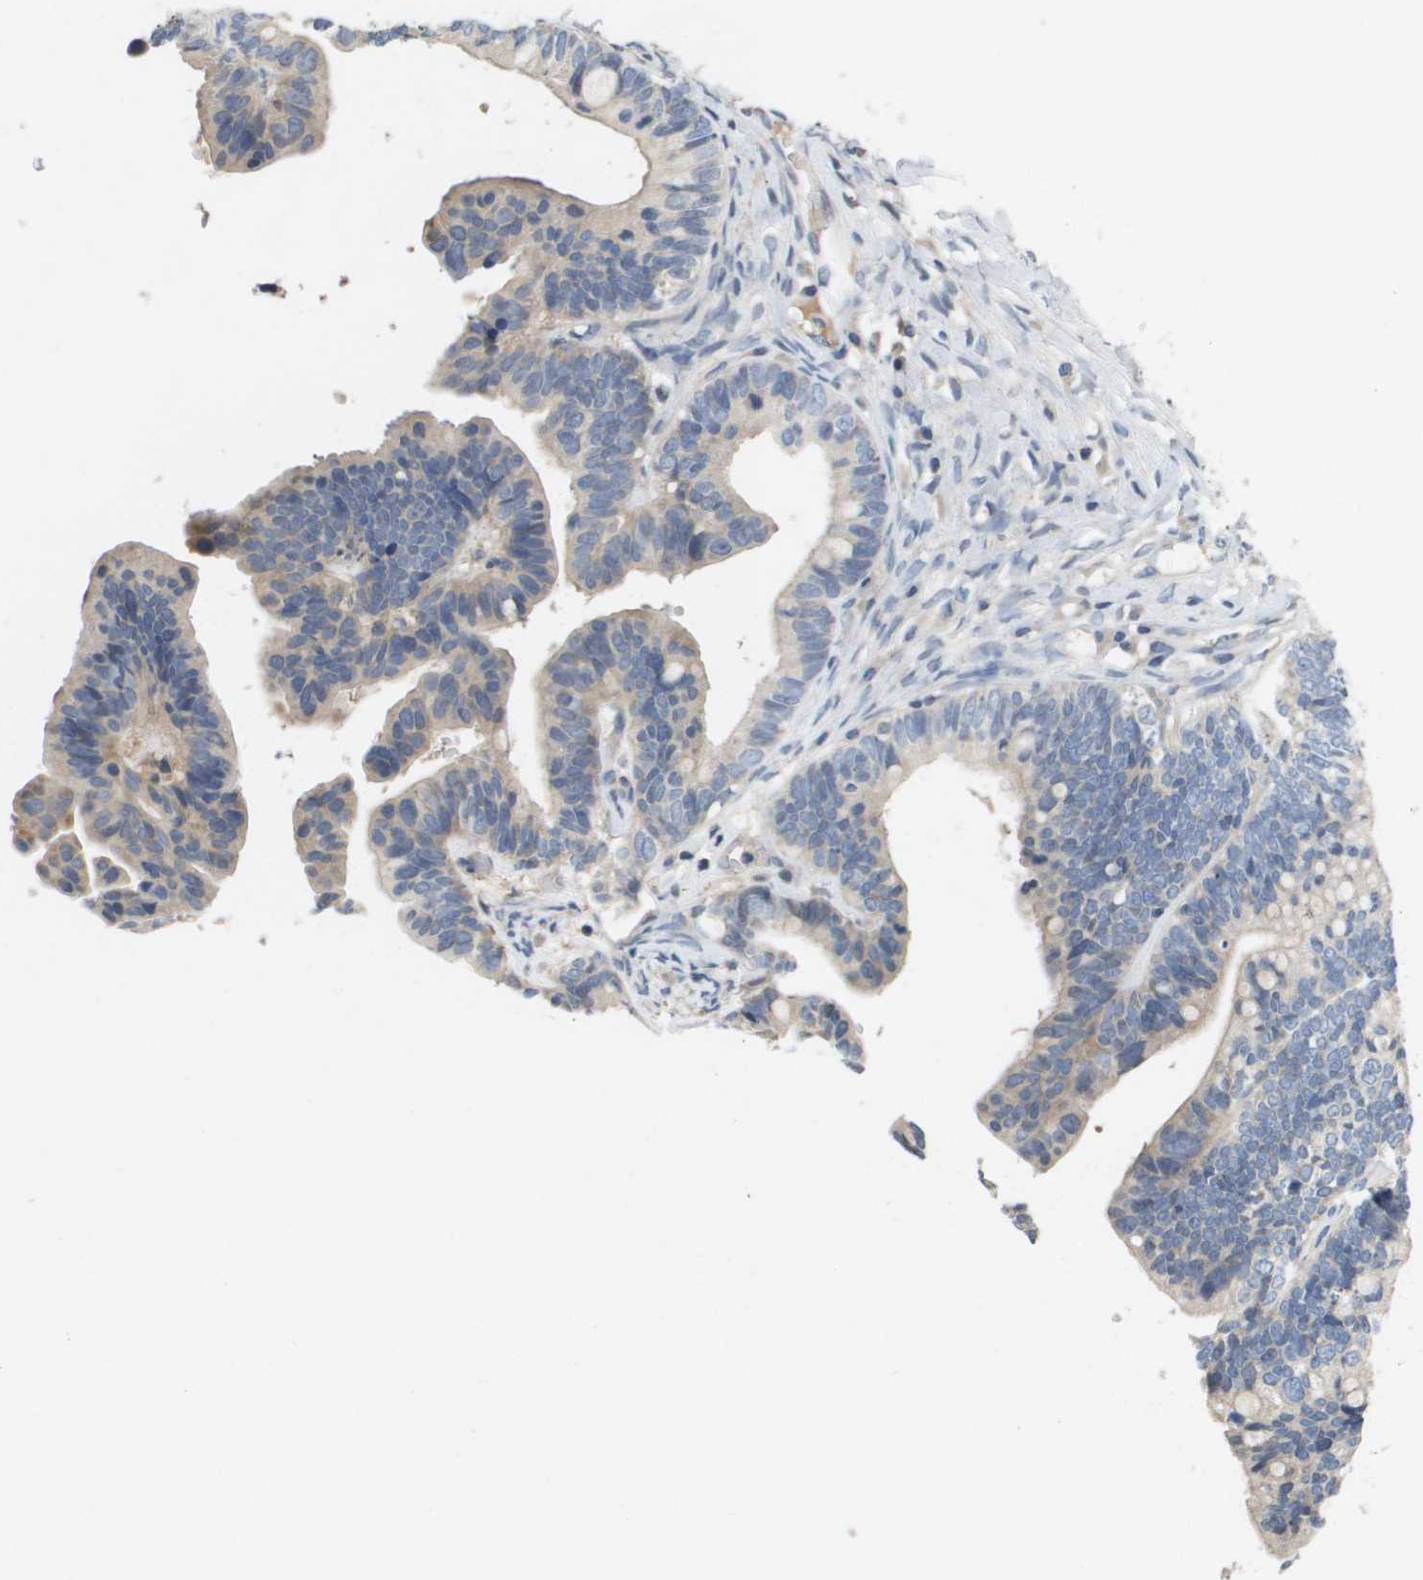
{"staining": {"intensity": "weak", "quantity": "<25%", "location": "cytoplasmic/membranous"}, "tissue": "ovarian cancer", "cell_type": "Tumor cells", "image_type": "cancer", "snomed": [{"axis": "morphology", "description": "Cystadenocarcinoma, serous, NOS"}, {"axis": "topography", "description": "Ovary"}], "caption": "DAB (3,3'-diaminobenzidine) immunohistochemical staining of human serous cystadenocarcinoma (ovarian) reveals no significant positivity in tumor cells.", "gene": "CAPN11", "patient": {"sex": "female", "age": 56}}